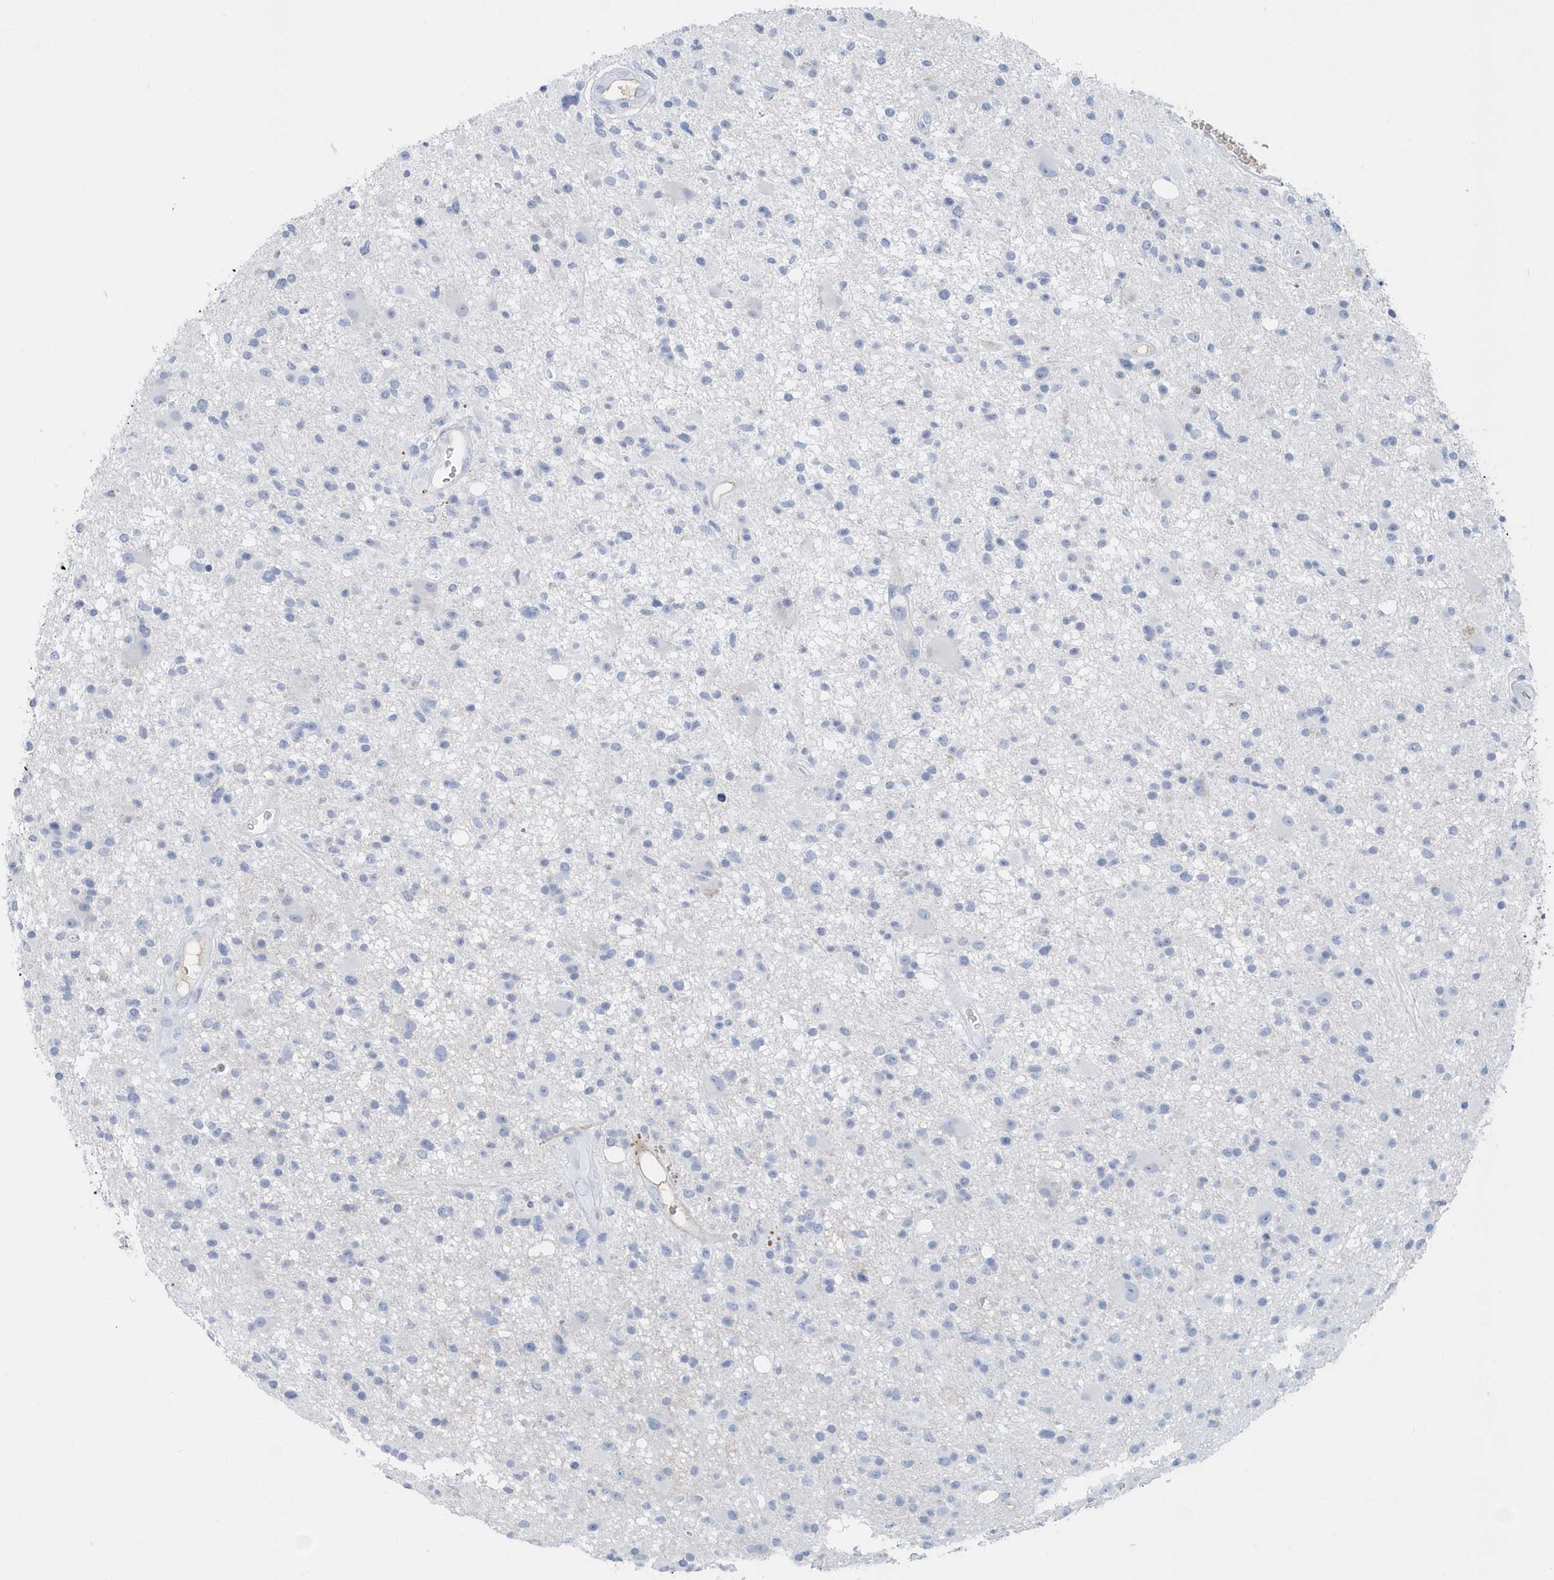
{"staining": {"intensity": "negative", "quantity": "none", "location": "none"}, "tissue": "glioma", "cell_type": "Tumor cells", "image_type": "cancer", "snomed": [{"axis": "morphology", "description": "Glioma, malignant, High grade"}, {"axis": "topography", "description": "Brain"}], "caption": "Glioma was stained to show a protein in brown. There is no significant staining in tumor cells. Nuclei are stained in blue.", "gene": "JCHAIN", "patient": {"sex": "male", "age": 33}}